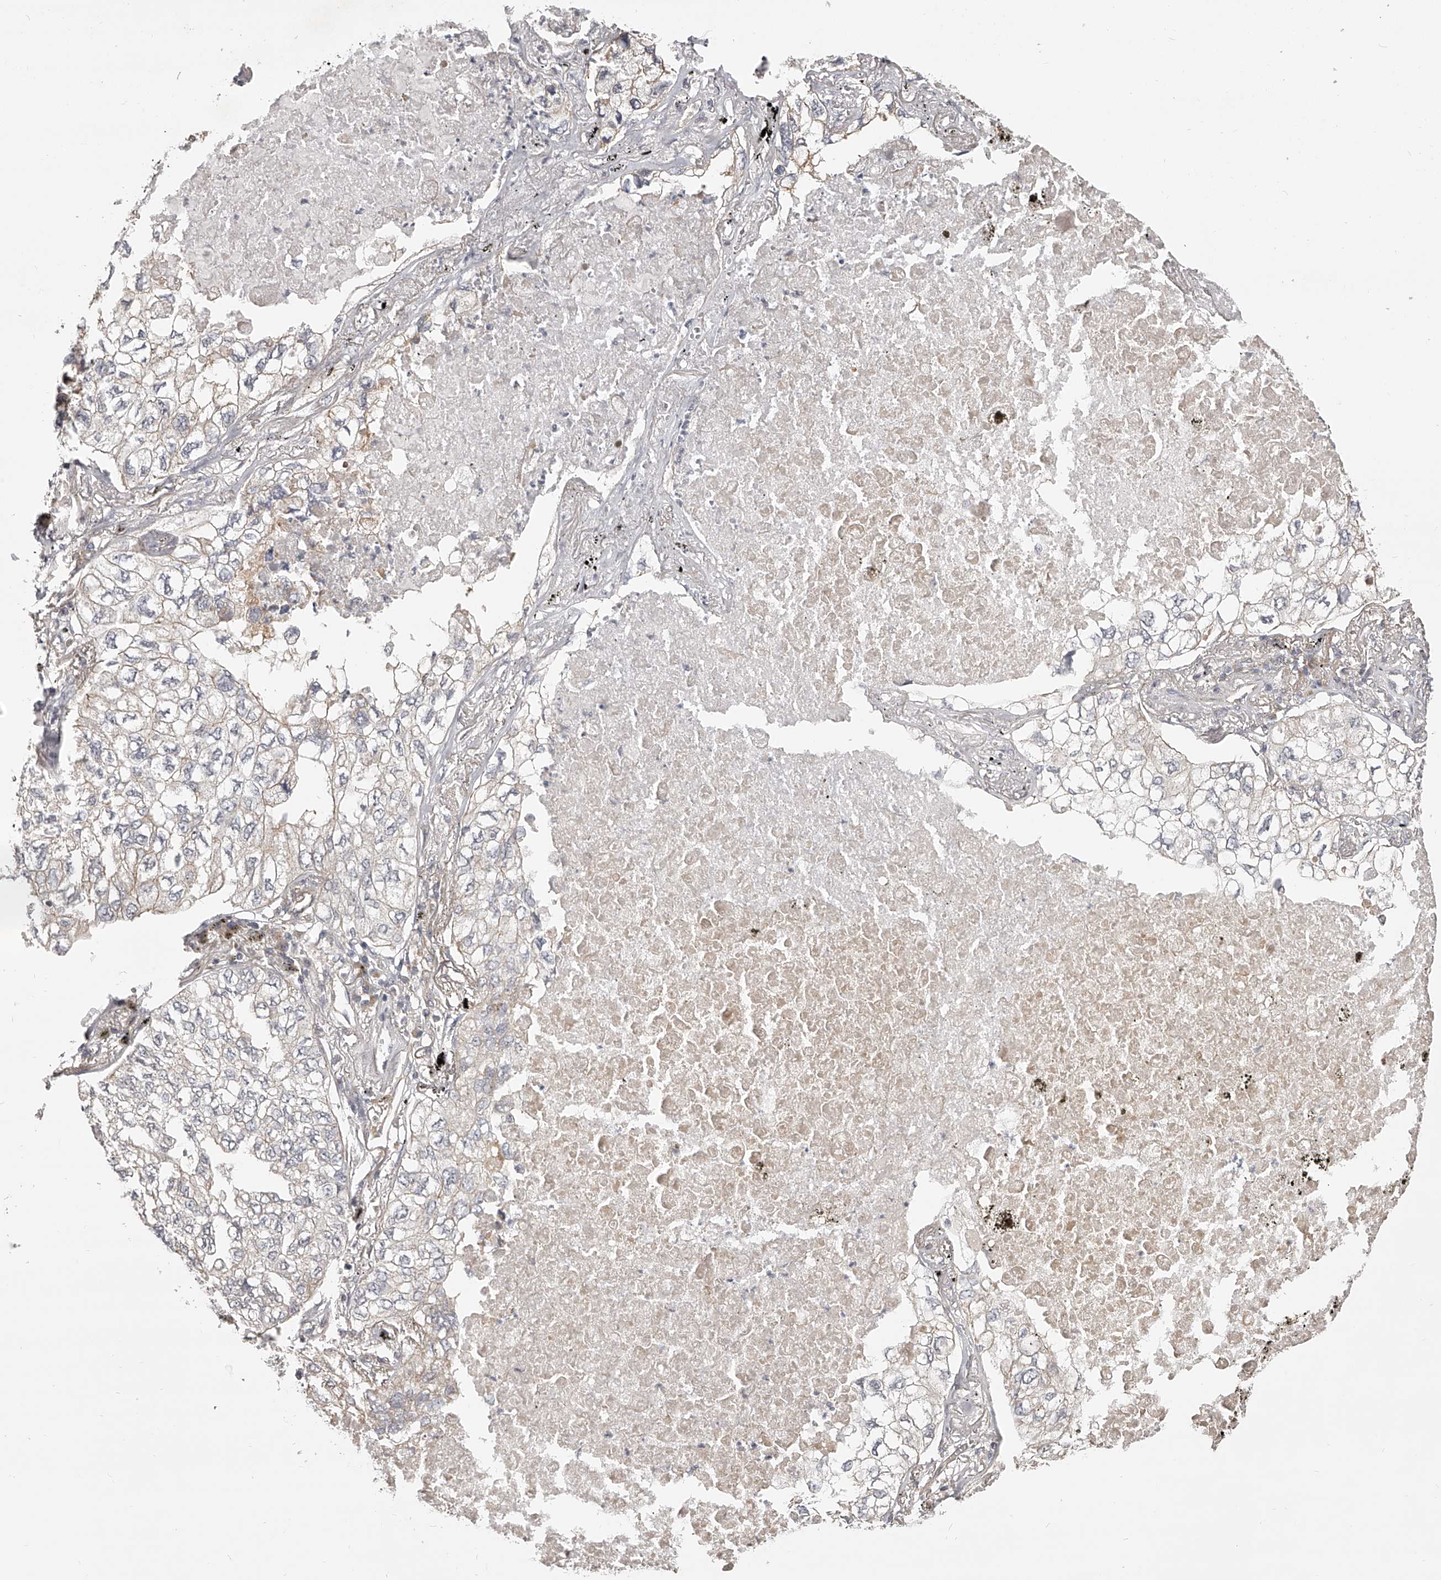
{"staining": {"intensity": "negative", "quantity": "none", "location": "none"}, "tissue": "lung cancer", "cell_type": "Tumor cells", "image_type": "cancer", "snomed": [{"axis": "morphology", "description": "Adenocarcinoma, NOS"}, {"axis": "topography", "description": "Lung"}], "caption": "This is a micrograph of IHC staining of lung adenocarcinoma, which shows no expression in tumor cells.", "gene": "ZNF582", "patient": {"sex": "male", "age": 65}}